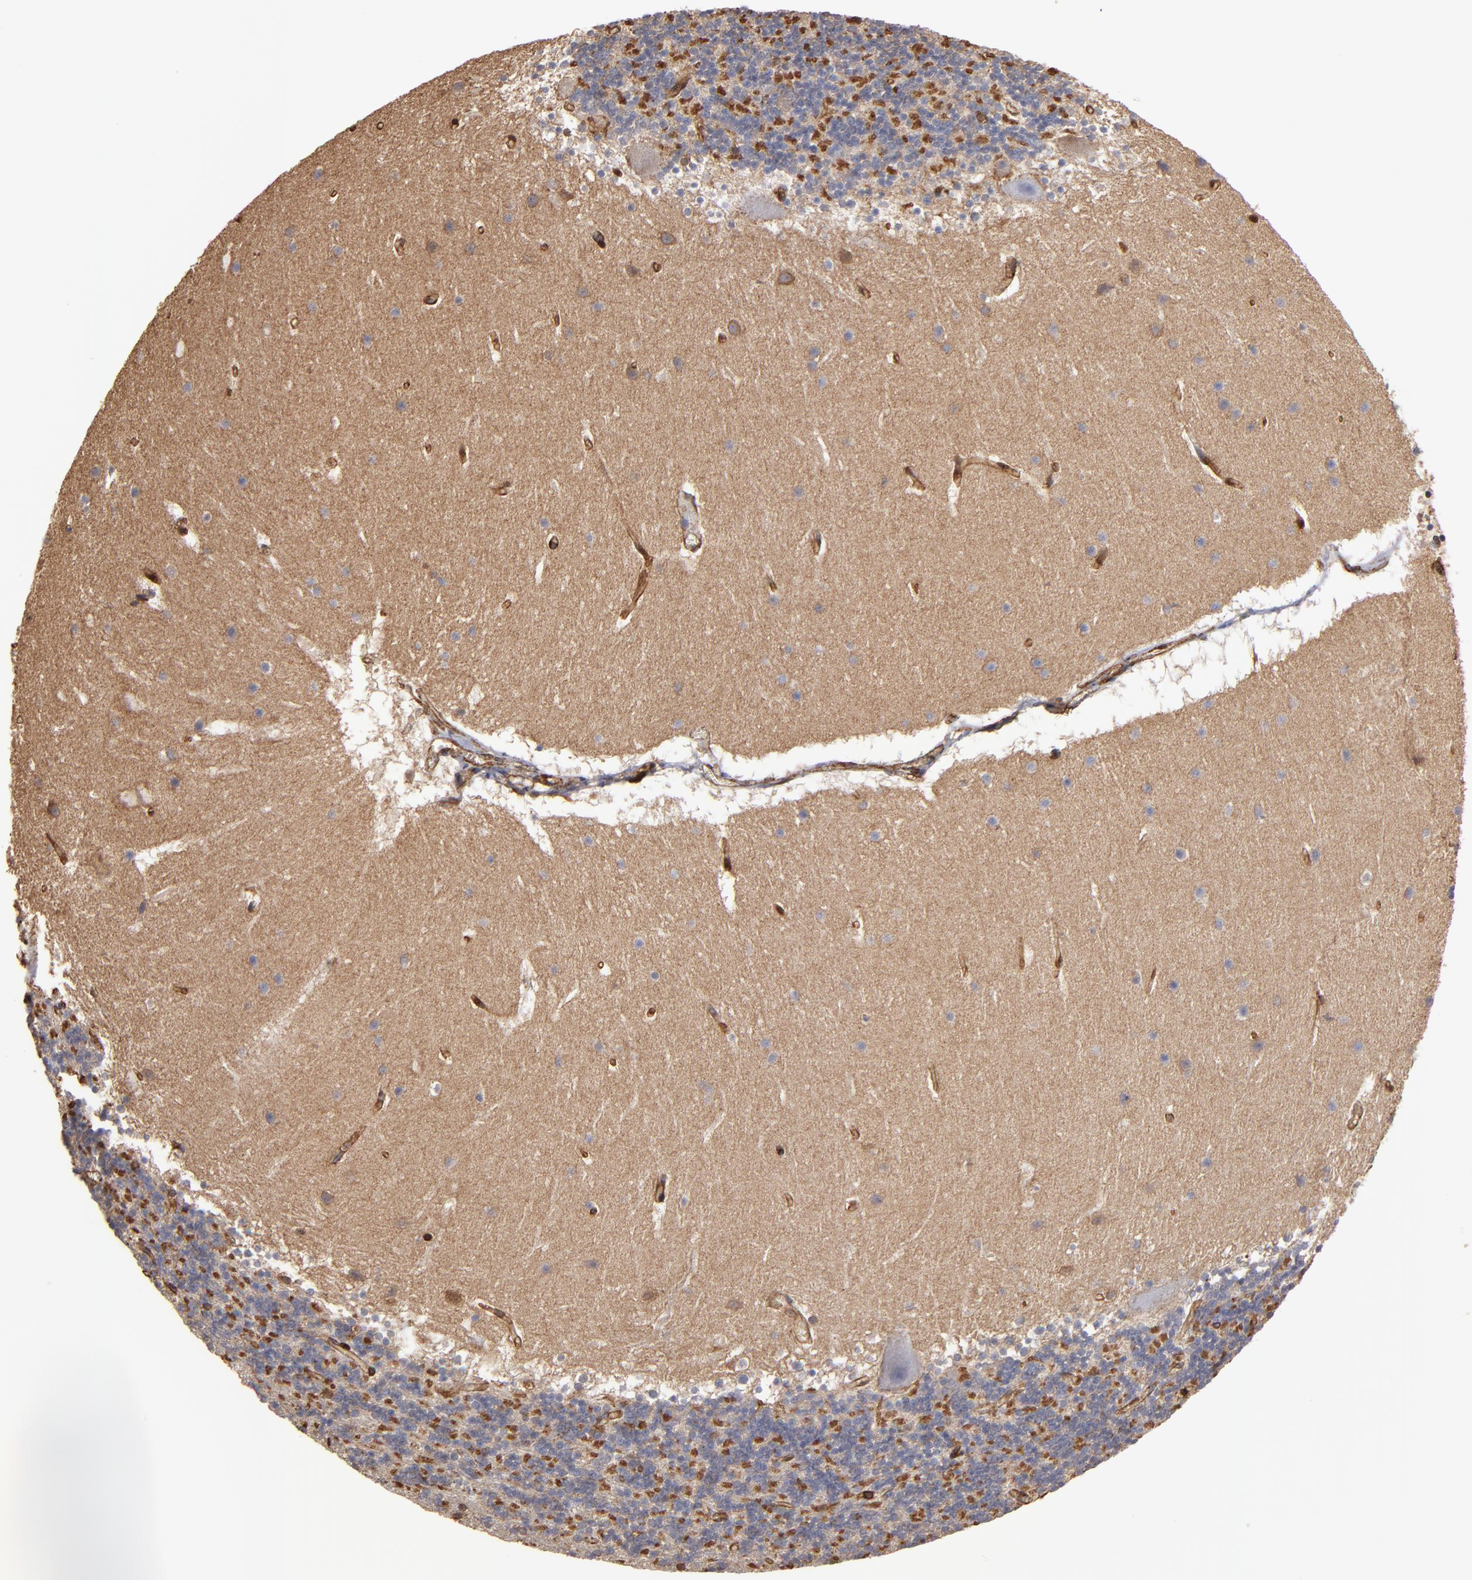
{"staining": {"intensity": "negative", "quantity": "none", "location": "none"}, "tissue": "cerebellum", "cell_type": "Cells in granular layer", "image_type": "normal", "snomed": [{"axis": "morphology", "description": "Normal tissue, NOS"}, {"axis": "topography", "description": "Cerebellum"}], "caption": "Image shows no protein expression in cells in granular layer of benign cerebellum. The staining was performed using DAB to visualize the protein expression in brown, while the nuclei were stained in blue with hematoxylin (Magnification: 20x).", "gene": "ACTN4", "patient": {"sex": "male", "age": 45}}